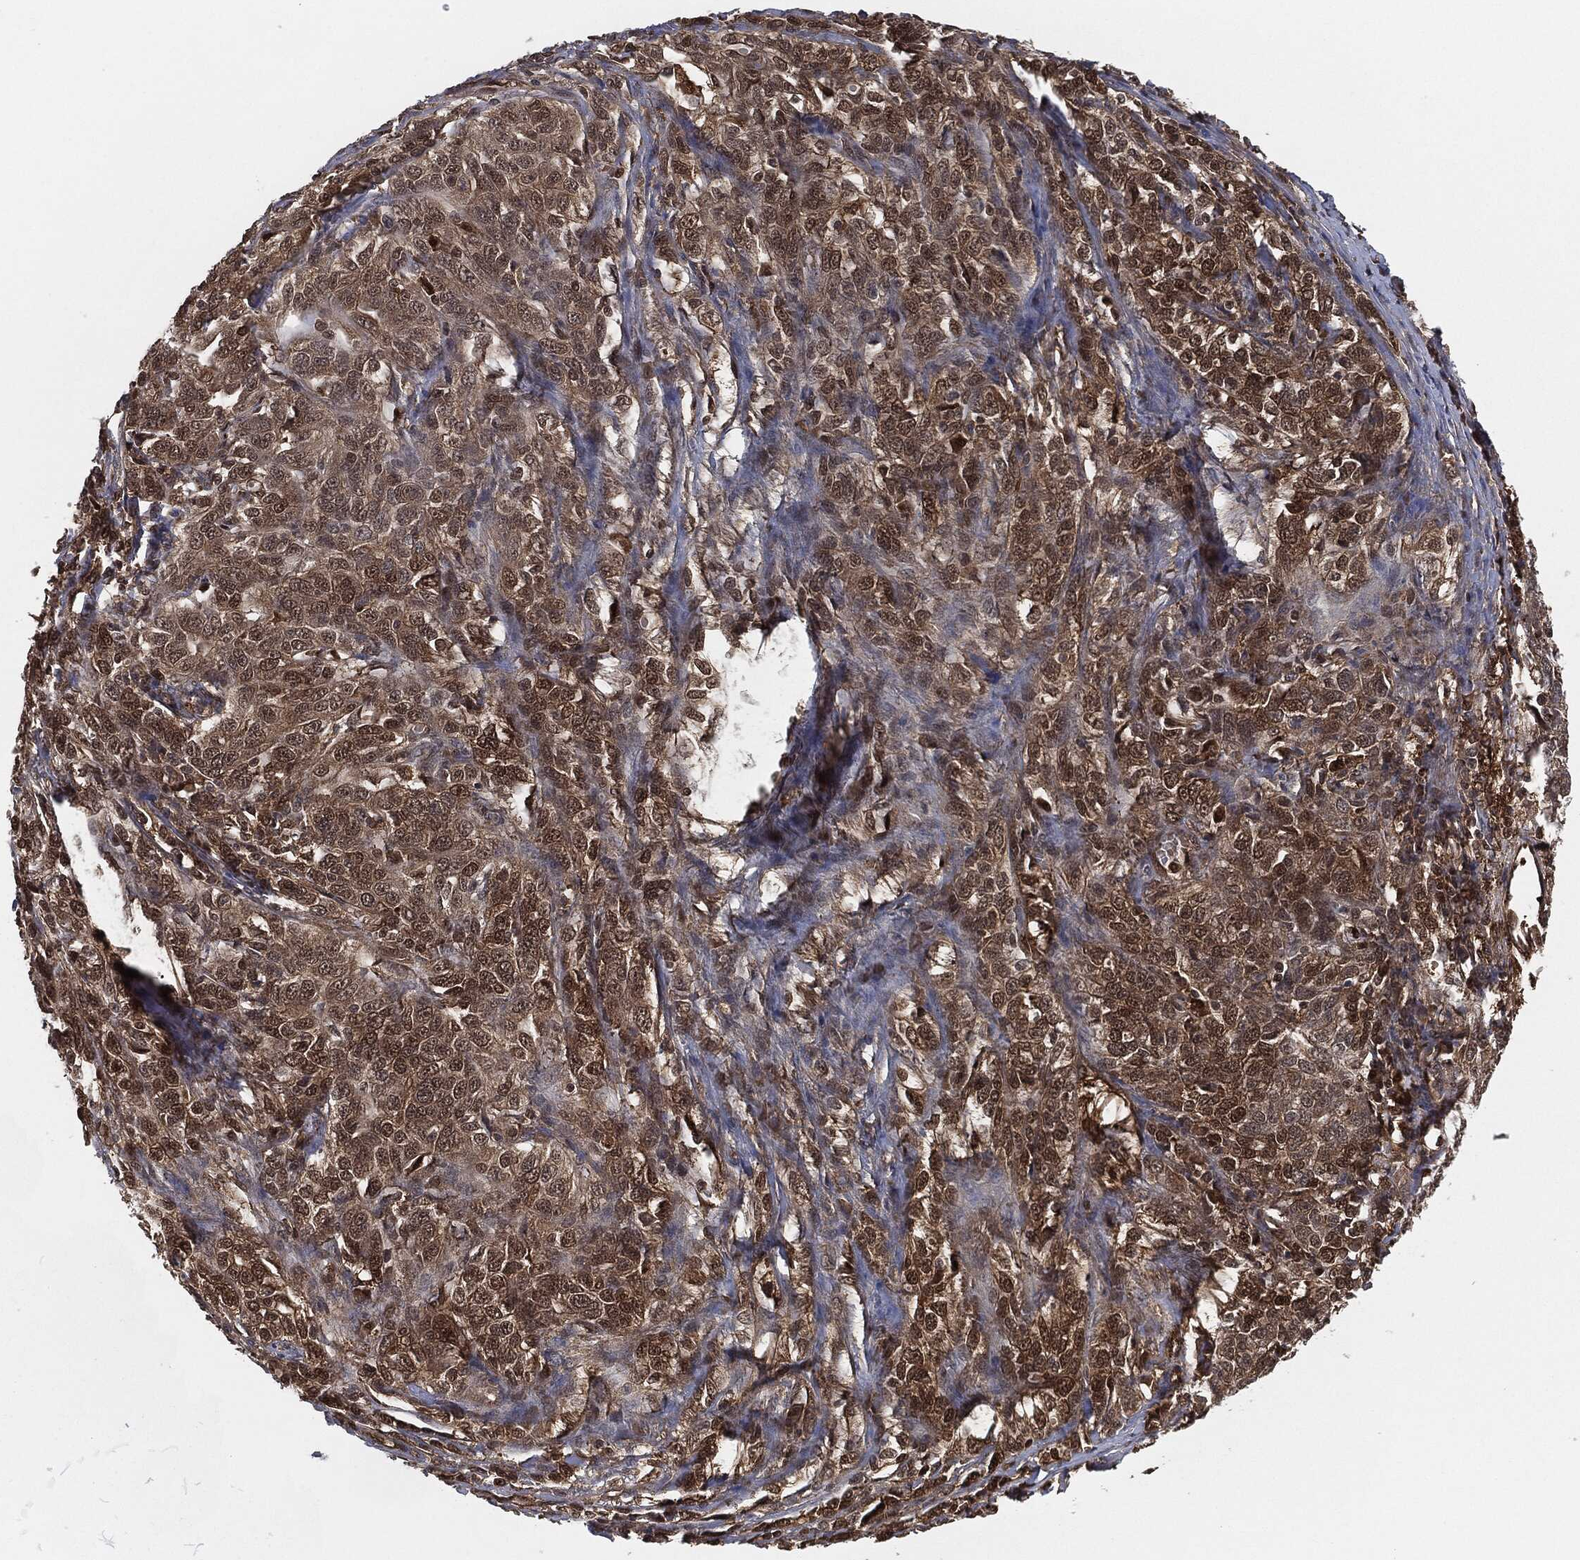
{"staining": {"intensity": "moderate", "quantity": ">75%", "location": "cytoplasmic/membranous,nuclear"}, "tissue": "ovarian cancer", "cell_type": "Tumor cells", "image_type": "cancer", "snomed": [{"axis": "morphology", "description": "Cystadenocarcinoma, serous, NOS"}, {"axis": "topography", "description": "Ovary"}], "caption": "Immunohistochemistry (IHC) of serous cystadenocarcinoma (ovarian) reveals medium levels of moderate cytoplasmic/membranous and nuclear expression in approximately >75% of tumor cells.", "gene": "CAPRIN2", "patient": {"sex": "female", "age": 71}}